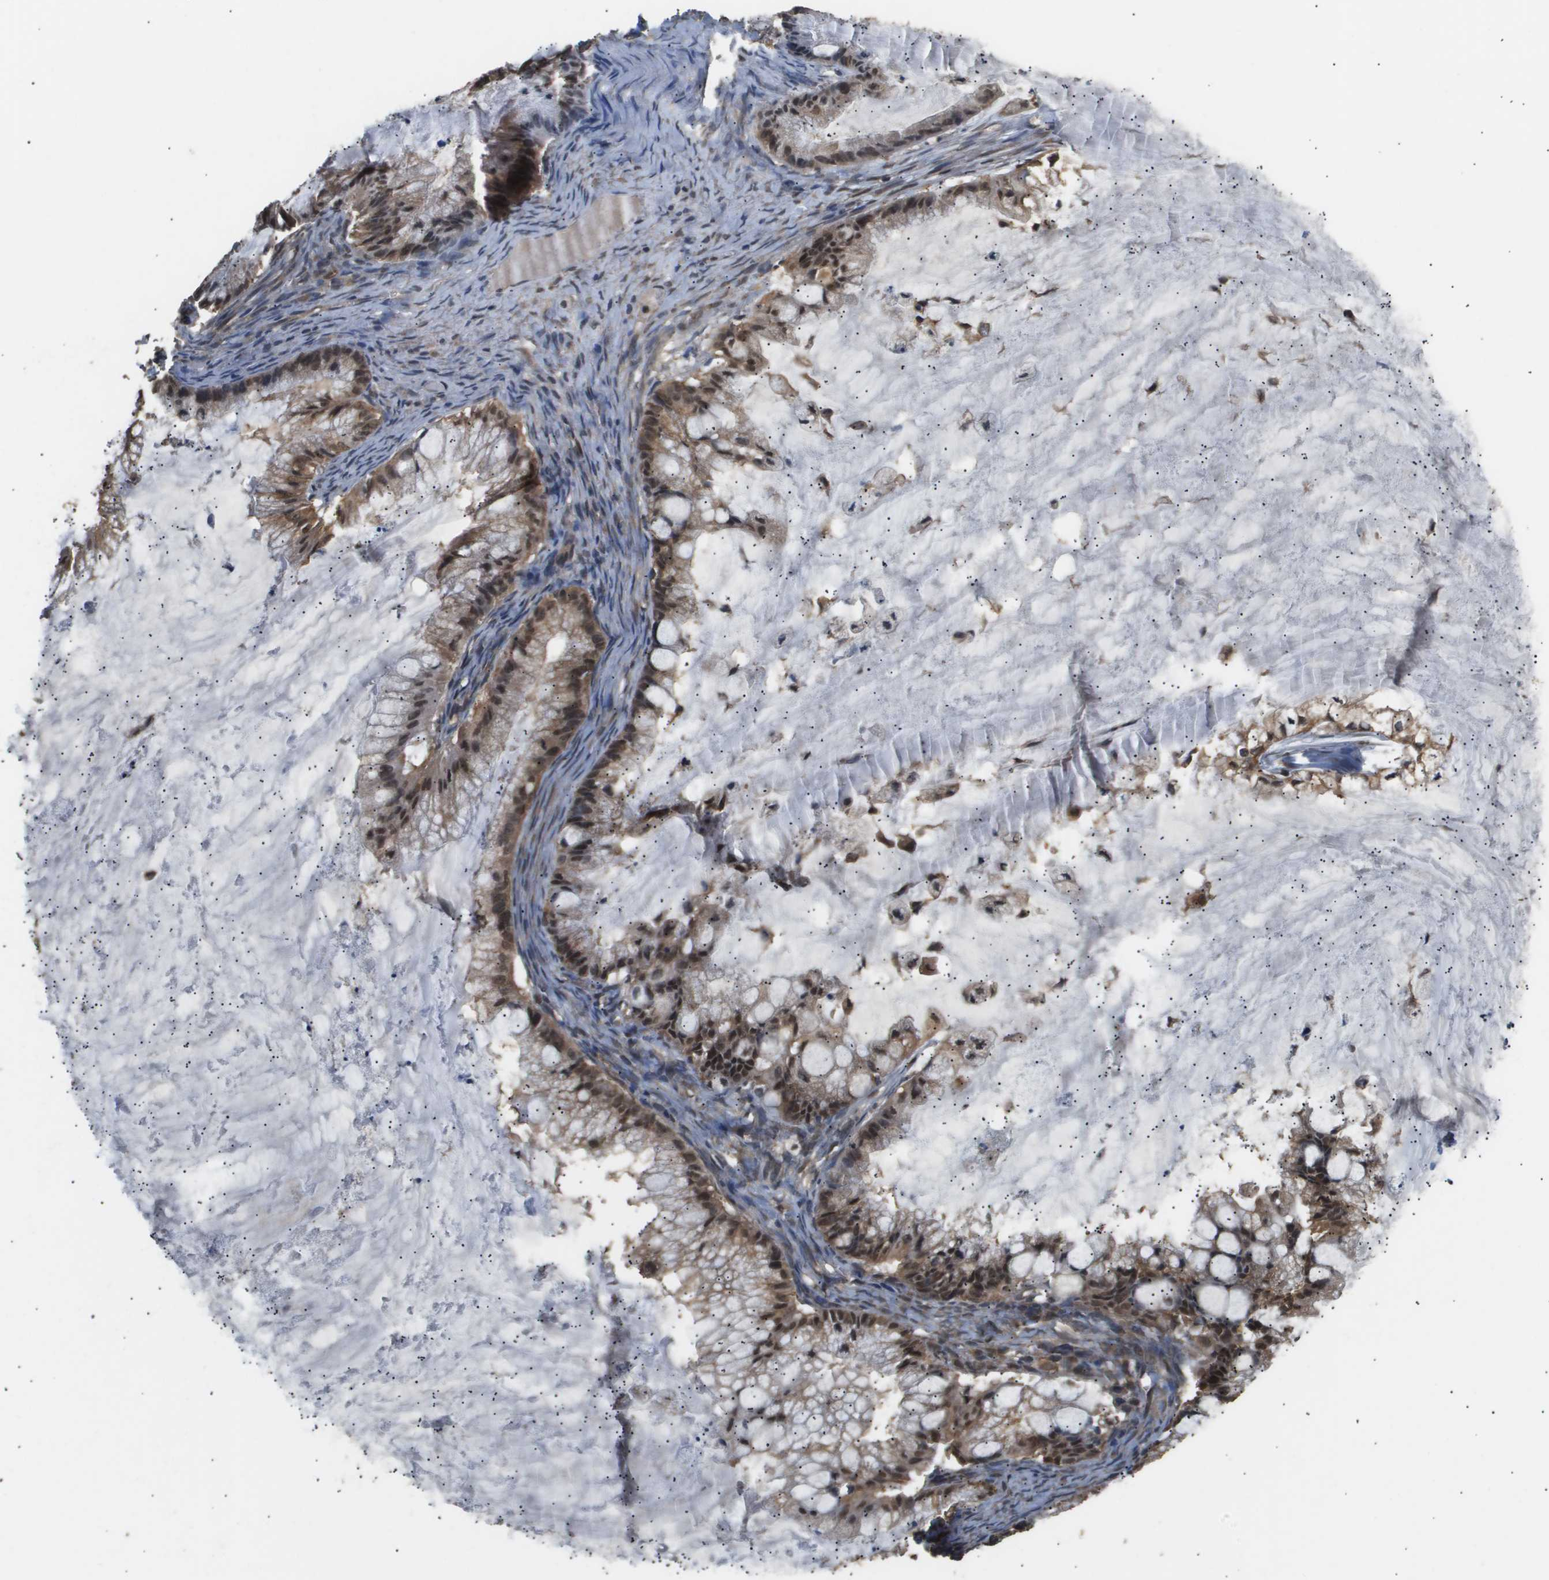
{"staining": {"intensity": "moderate", "quantity": ">75%", "location": "cytoplasmic/membranous,nuclear"}, "tissue": "ovarian cancer", "cell_type": "Tumor cells", "image_type": "cancer", "snomed": [{"axis": "morphology", "description": "Cystadenocarcinoma, mucinous, NOS"}, {"axis": "topography", "description": "Ovary"}], "caption": "This histopathology image demonstrates immunohistochemistry (IHC) staining of human ovarian cancer, with medium moderate cytoplasmic/membranous and nuclear positivity in approximately >75% of tumor cells.", "gene": "ING1", "patient": {"sex": "female", "age": 57}}